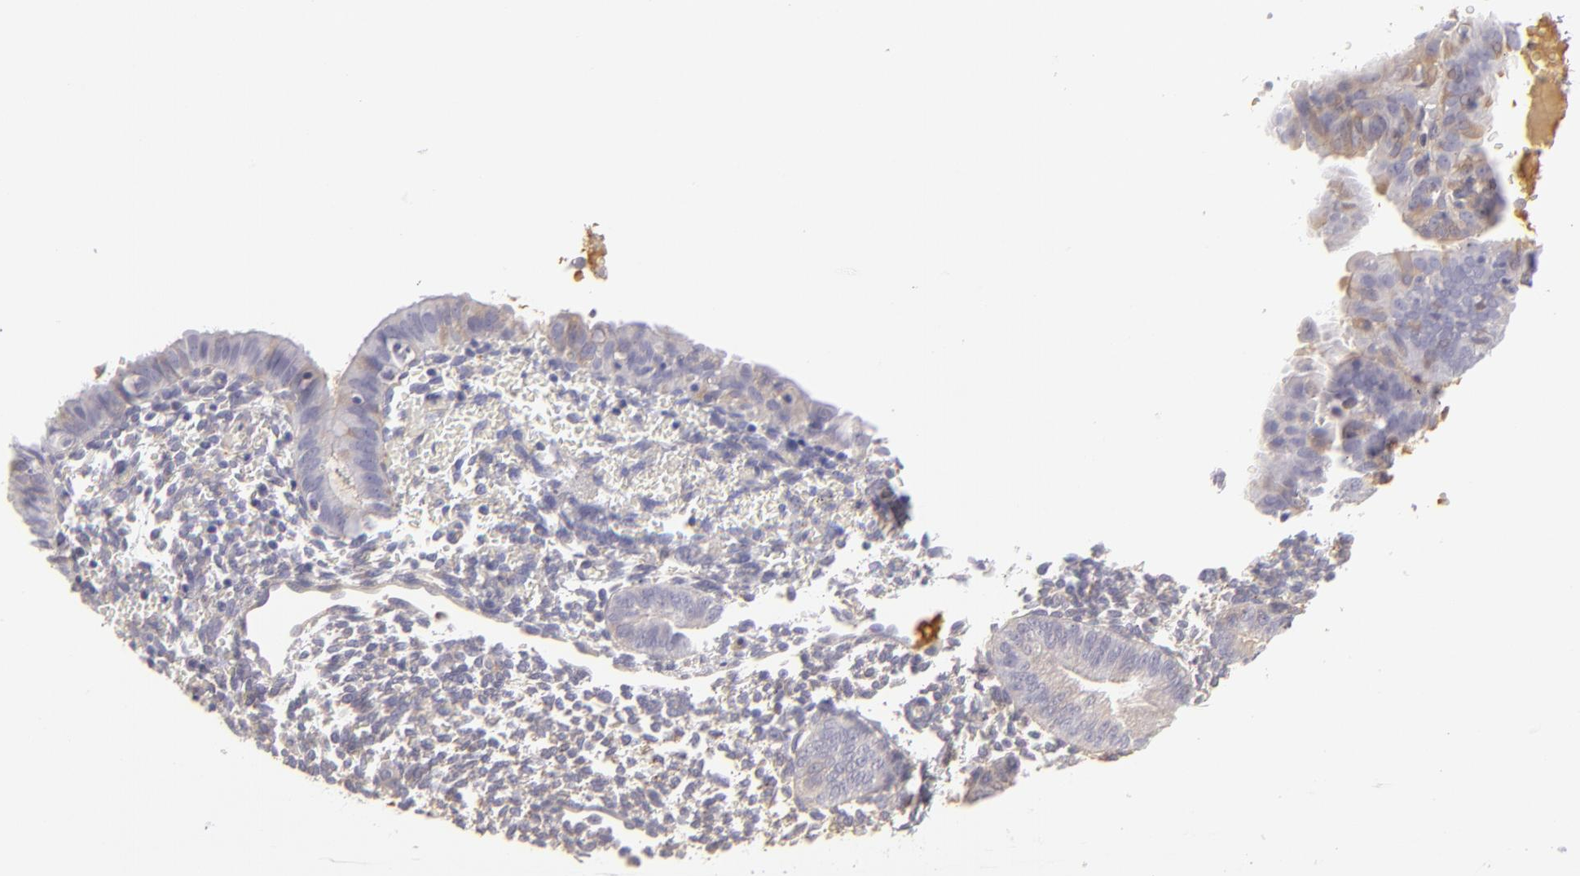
{"staining": {"intensity": "weak", "quantity": "<25%", "location": "cytoplasmic/membranous"}, "tissue": "endometrium", "cell_type": "Cells in endometrial stroma", "image_type": "normal", "snomed": [{"axis": "morphology", "description": "Normal tissue, NOS"}, {"axis": "topography", "description": "Endometrium"}], "caption": "Micrograph shows no protein staining in cells in endometrial stroma of normal endometrium.", "gene": "SERPINA1", "patient": {"sex": "female", "age": 61}}